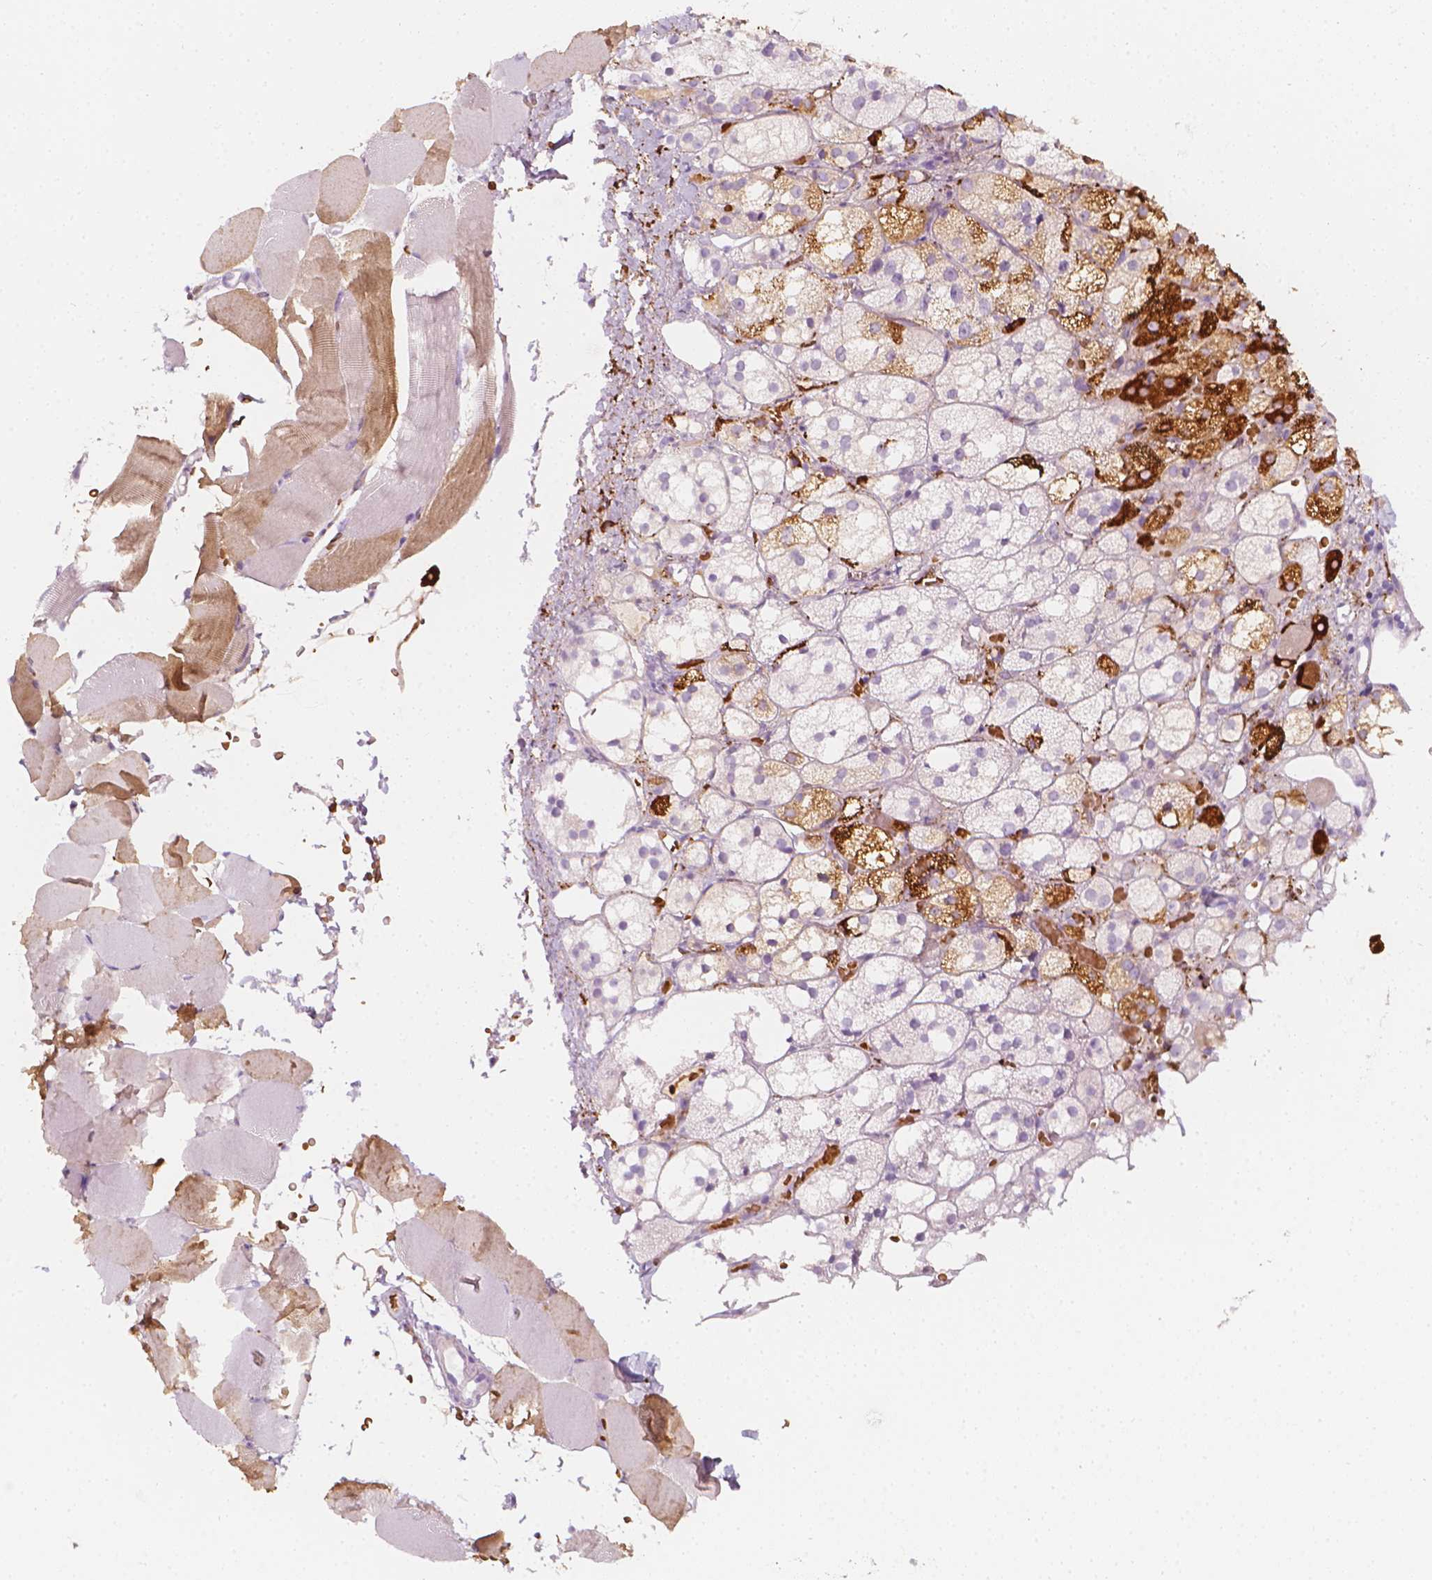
{"staining": {"intensity": "weak", "quantity": "25%-75%", "location": "cytoplasmic/membranous"}, "tissue": "skeletal muscle", "cell_type": "Myocytes", "image_type": "normal", "snomed": [{"axis": "morphology", "description": "Normal tissue, NOS"}, {"axis": "topography", "description": "Skeletal muscle"}], "caption": "Protein analysis of normal skeletal muscle displays weak cytoplasmic/membranous expression in approximately 25%-75% of myocytes.", "gene": "CES1", "patient": {"sex": "female", "age": 37}}